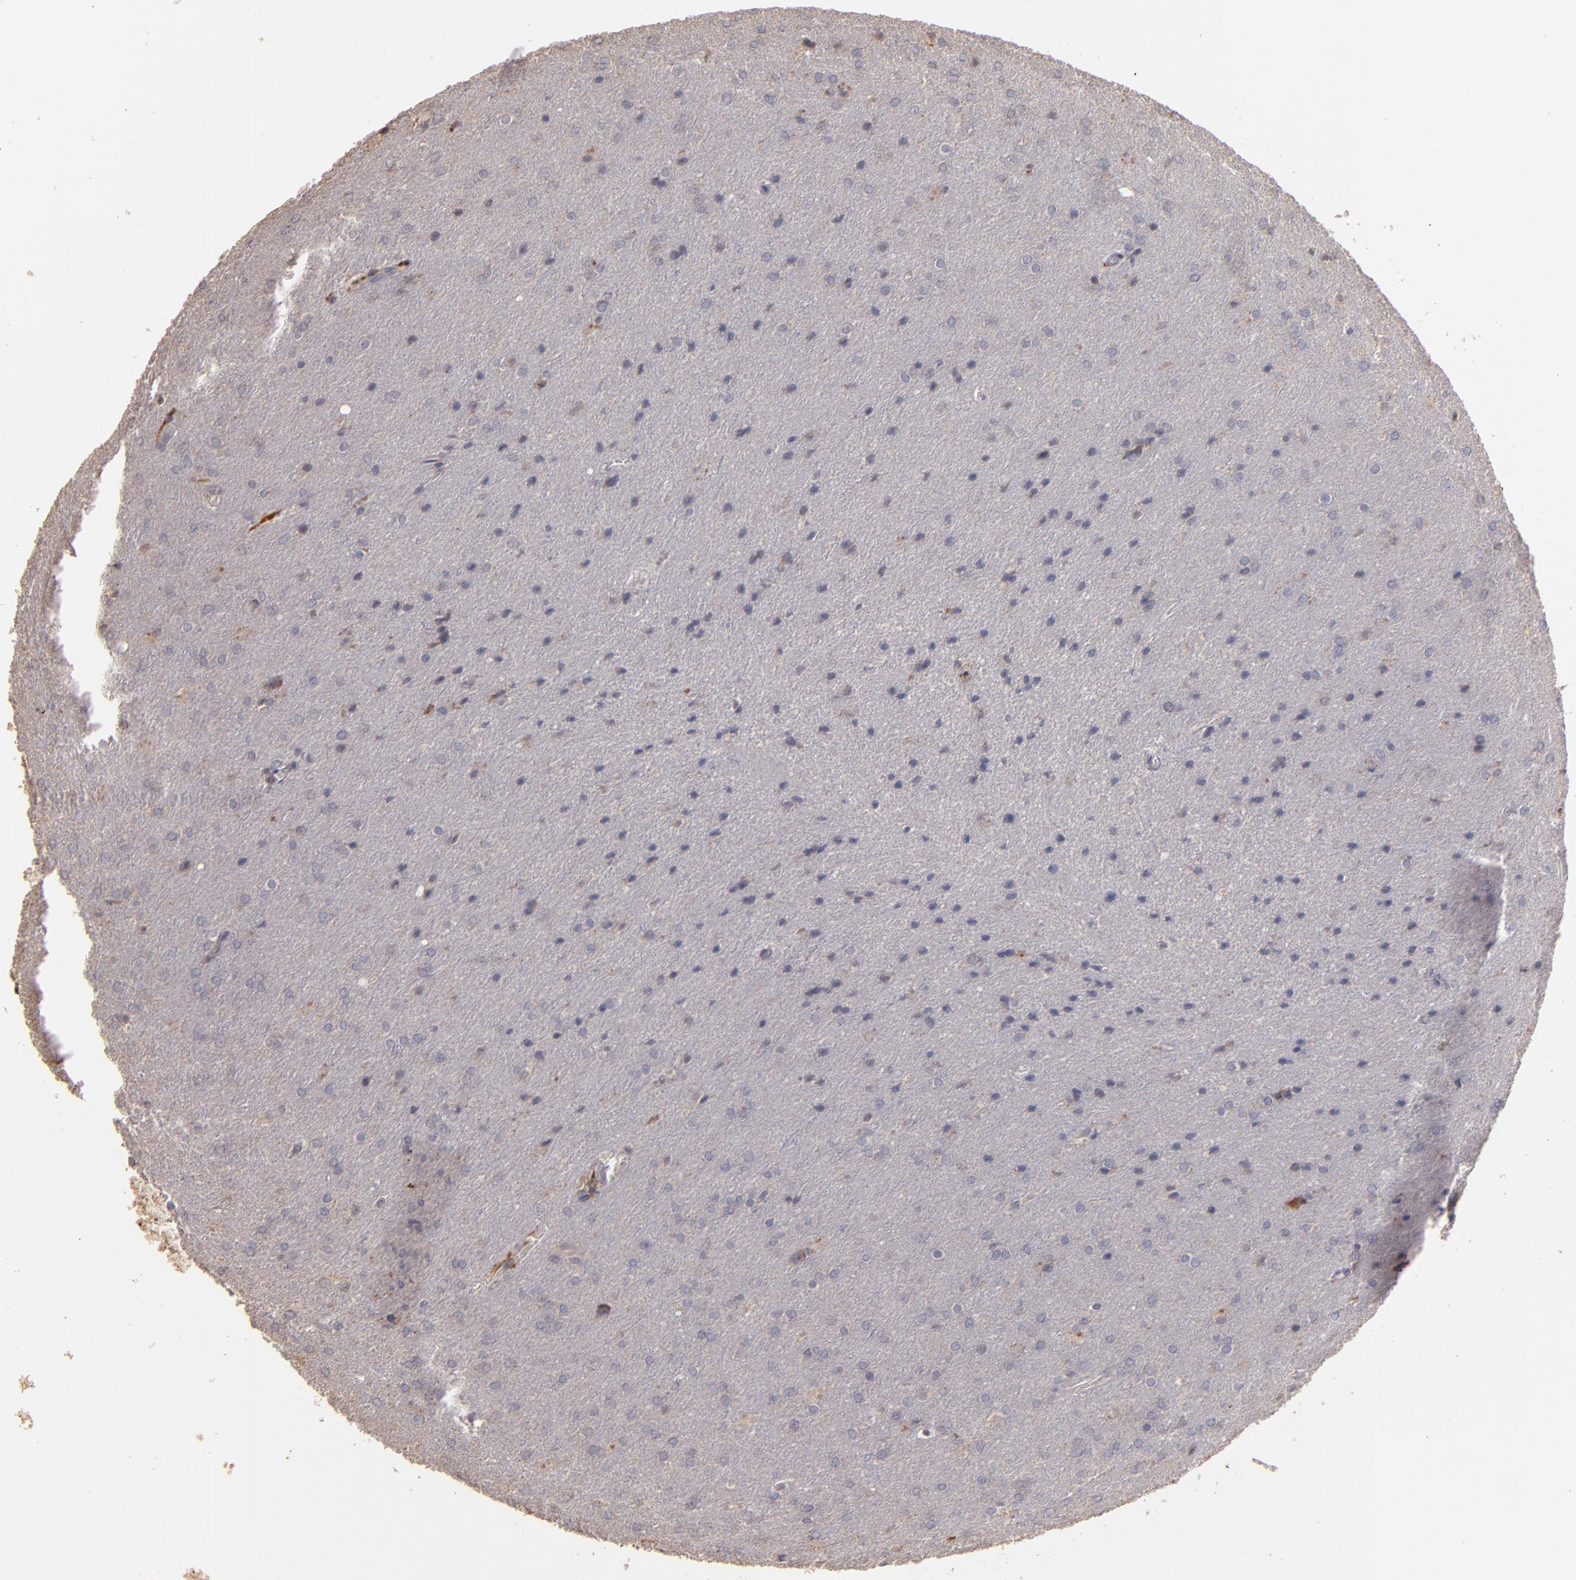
{"staining": {"intensity": "moderate", "quantity": "<25%", "location": "cytoplasmic/membranous"}, "tissue": "glioma", "cell_type": "Tumor cells", "image_type": "cancer", "snomed": [{"axis": "morphology", "description": "Glioma, malignant, Low grade"}, {"axis": "topography", "description": "Brain"}], "caption": "Tumor cells exhibit moderate cytoplasmic/membranous positivity in about <25% of cells in glioma. (Stains: DAB (3,3'-diaminobenzidine) in brown, nuclei in blue, Microscopy: brightfield microscopy at high magnification).", "gene": "TRAF1", "patient": {"sex": "female", "age": 32}}